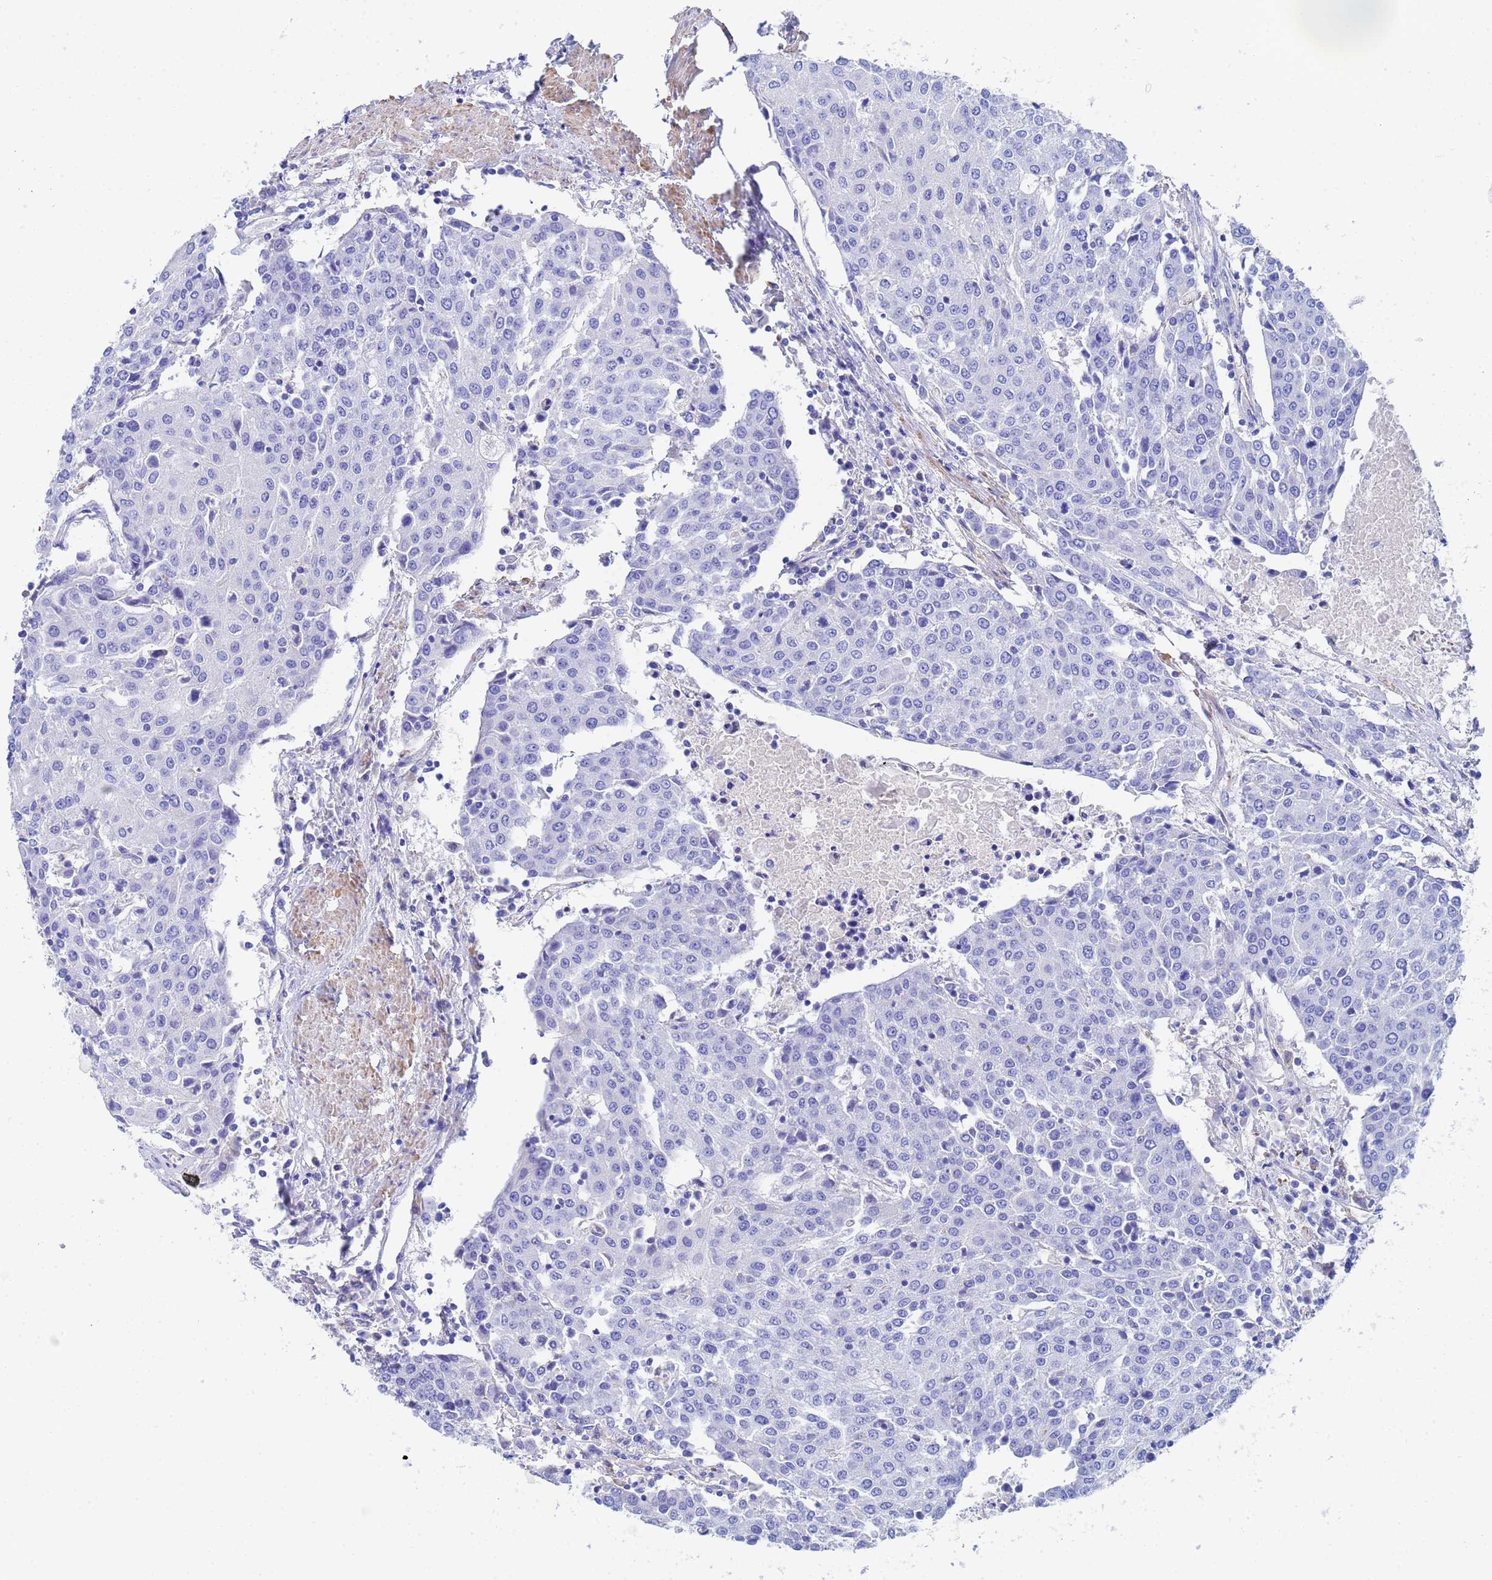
{"staining": {"intensity": "negative", "quantity": "none", "location": "none"}, "tissue": "urothelial cancer", "cell_type": "Tumor cells", "image_type": "cancer", "snomed": [{"axis": "morphology", "description": "Urothelial carcinoma, High grade"}, {"axis": "topography", "description": "Urinary bladder"}], "caption": "There is no significant positivity in tumor cells of urothelial cancer.", "gene": "CST4", "patient": {"sex": "female", "age": 85}}